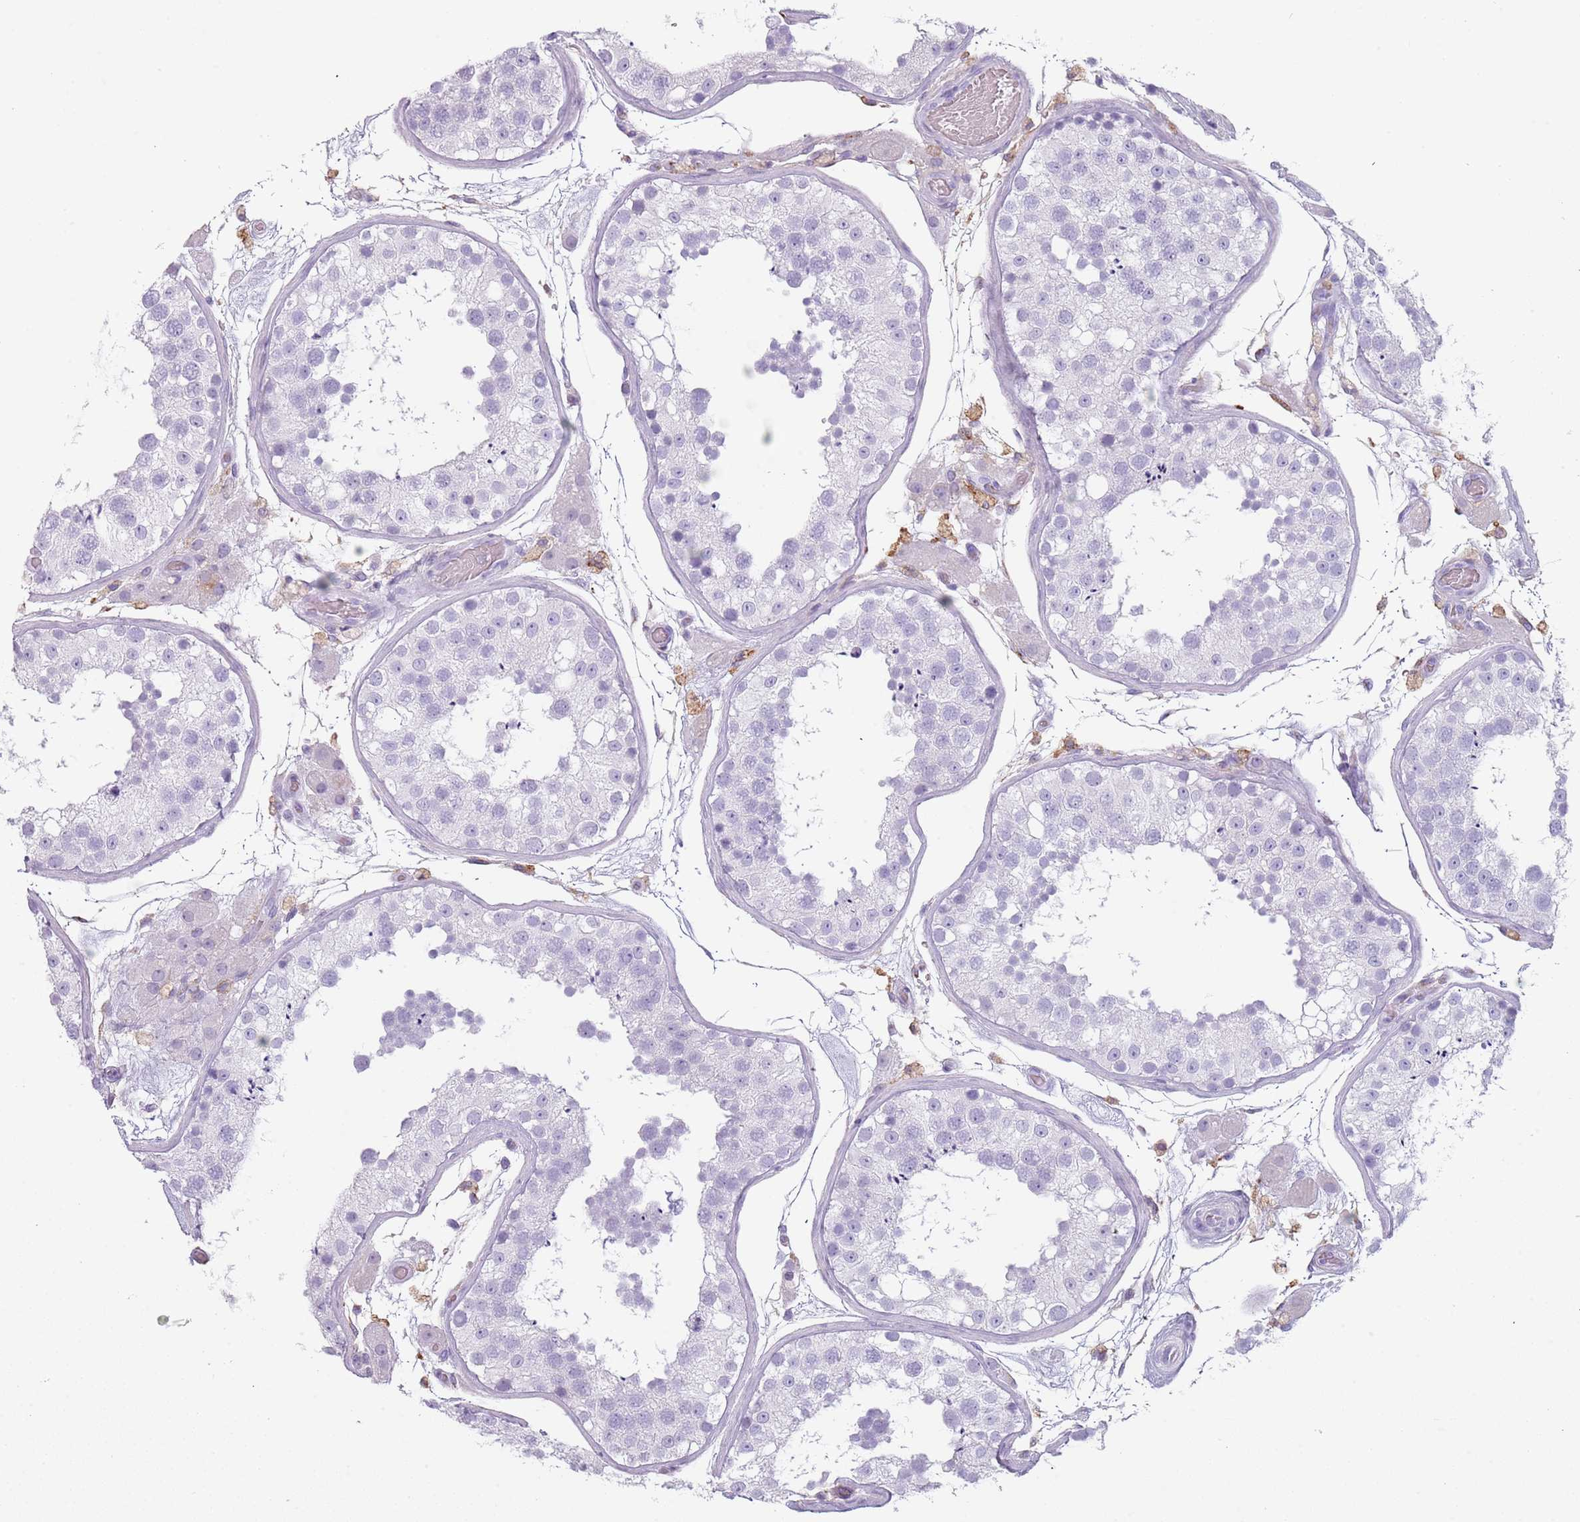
{"staining": {"intensity": "negative", "quantity": "none", "location": "none"}, "tissue": "testis", "cell_type": "Cells in seminiferous ducts", "image_type": "normal", "snomed": [{"axis": "morphology", "description": "Normal tissue, NOS"}, {"axis": "topography", "description": "Testis"}], "caption": "Immunohistochemistry of unremarkable human testis displays no staining in cells in seminiferous ducts.", "gene": "COLEC12", "patient": {"sex": "male", "age": 26}}